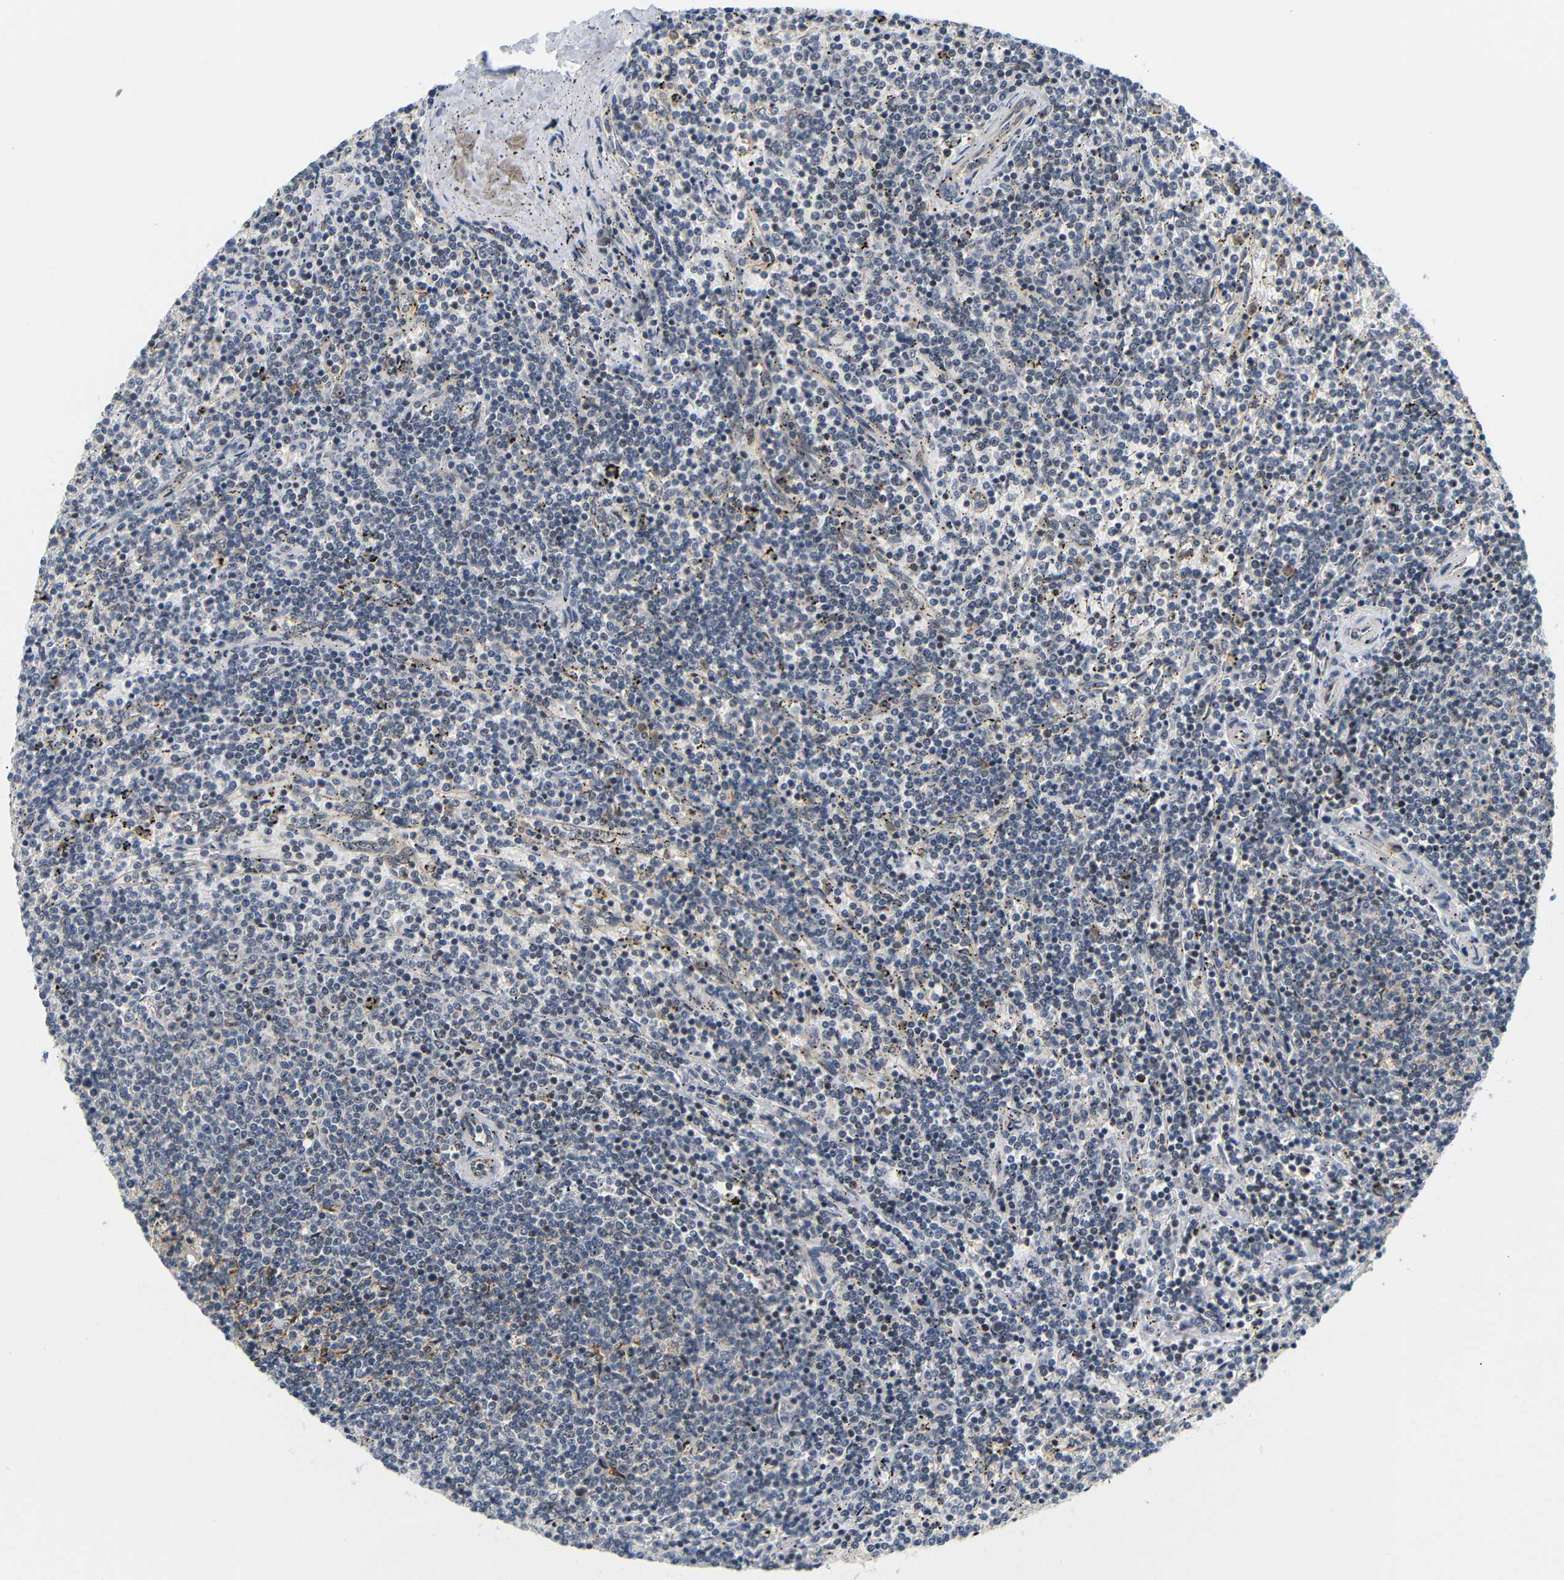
{"staining": {"intensity": "negative", "quantity": "none", "location": "none"}, "tissue": "lymphoma", "cell_type": "Tumor cells", "image_type": "cancer", "snomed": [{"axis": "morphology", "description": "Malignant lymphoma, non-Hodgkin's type, Low grade"}, {"axis": "topography", "description": "Spleen"}], "caption": "An immunohistochemistry histopathology image of low-grade malignant lymphoma, non-Hodgkin's type is shown. There is no staining in tumor cells of low-grade malignant lymphoma, non-Hodgkin's type.", "gene": "GJA5", "patient": {"sex": "female", "age": 50}}